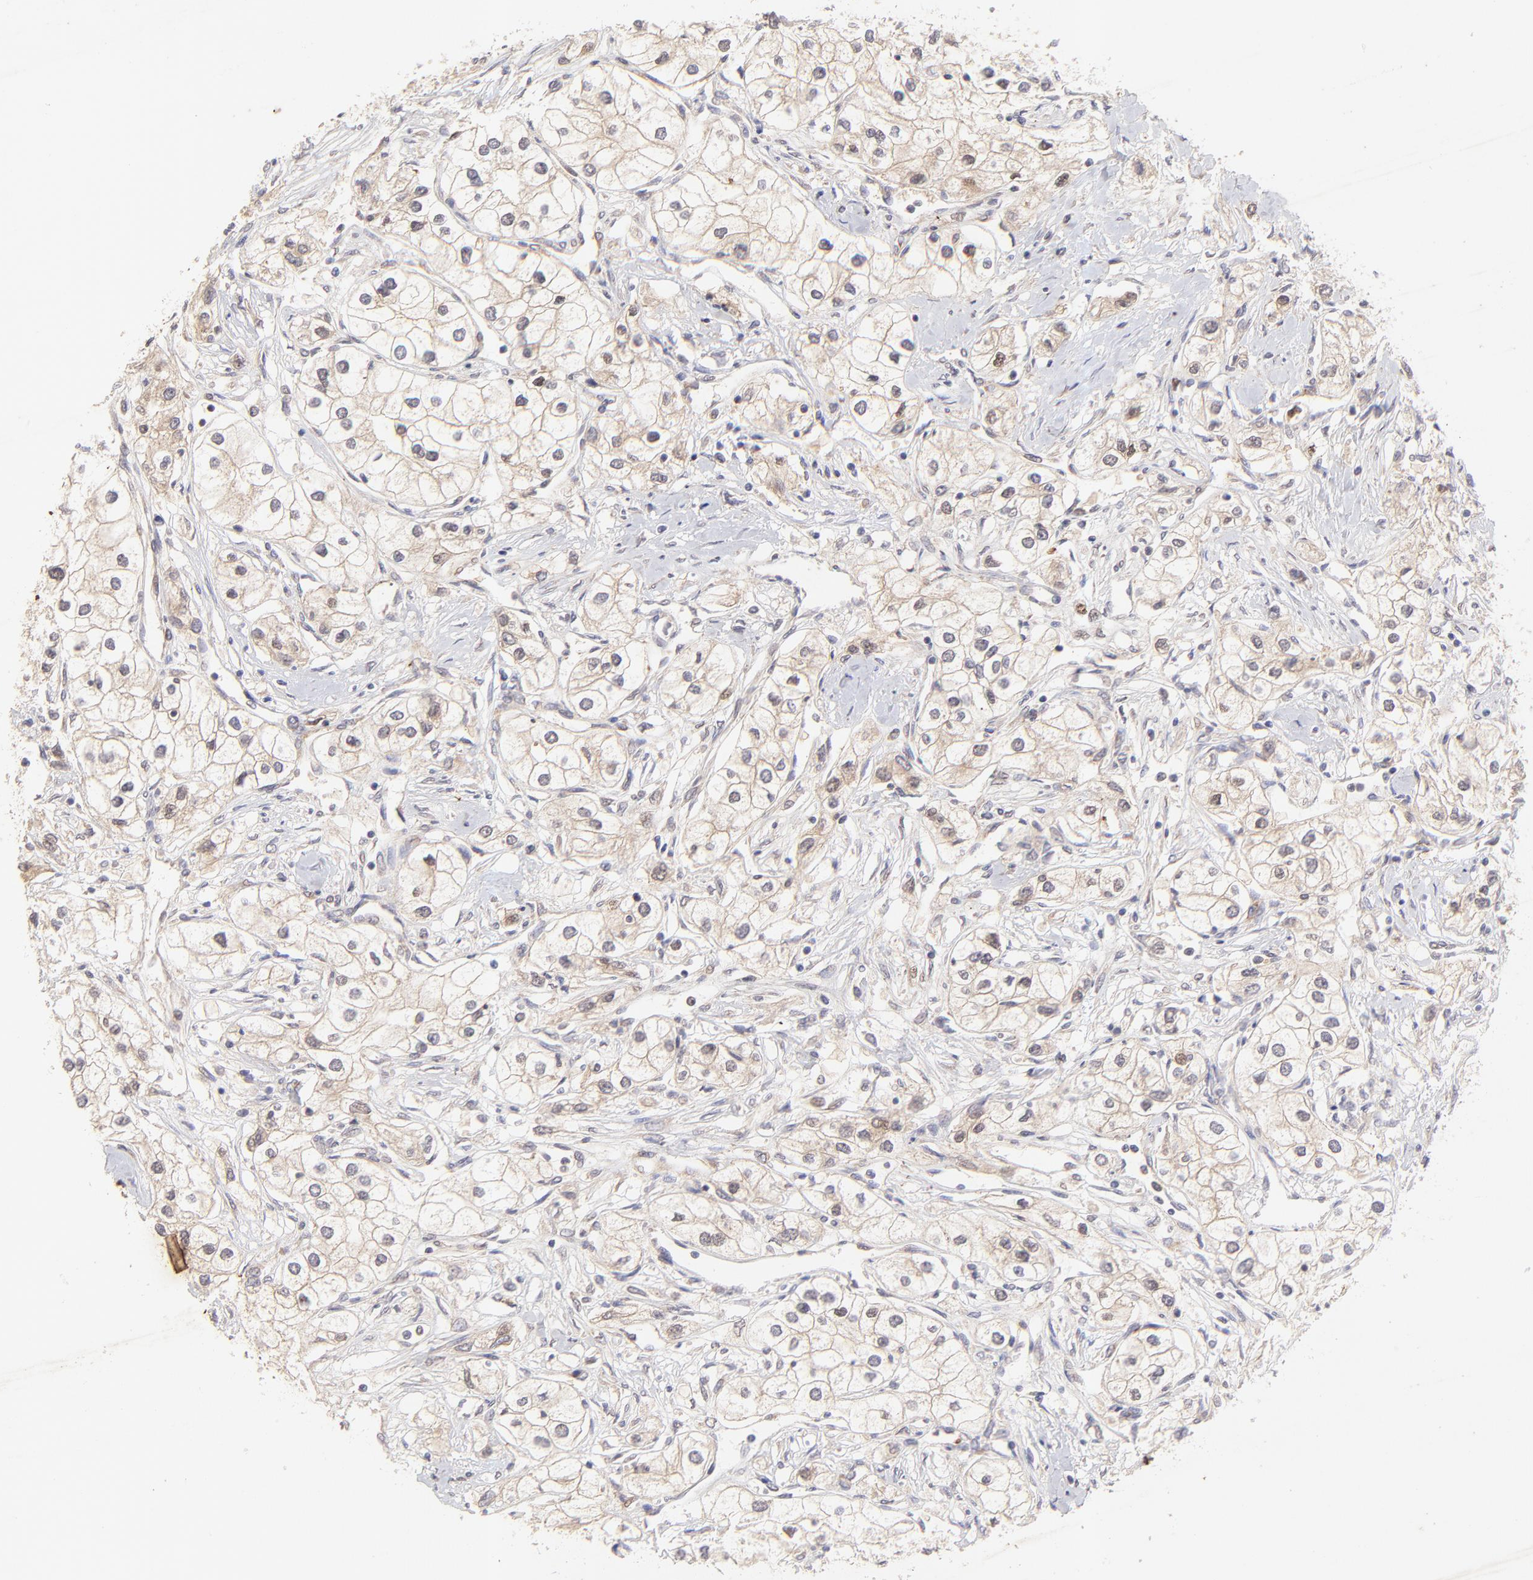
{"staining": {"intensity": "weak", "quantity": ">75%", "location": "cytoplasmic/membranous"}, "tissue": "renal cancer", "cell_type": "Tumor cells", "image_type": "cancer", "snomed": [{"axis": "morphology", "description": "Adenocarcinoma, NOS"}, {"axis": "topography", "description": "Kidney"}], "caption": "A low amount of weak cytoplasmic/membranous positivity is appreciated in approximately >75% of tumor cells in renal adenocarcinoma tissue. (Brightfield microscopy of DAB IHC at high magnification).", "gene": "TNRC6B", "patient": {"sex": "male", "age": 57}}